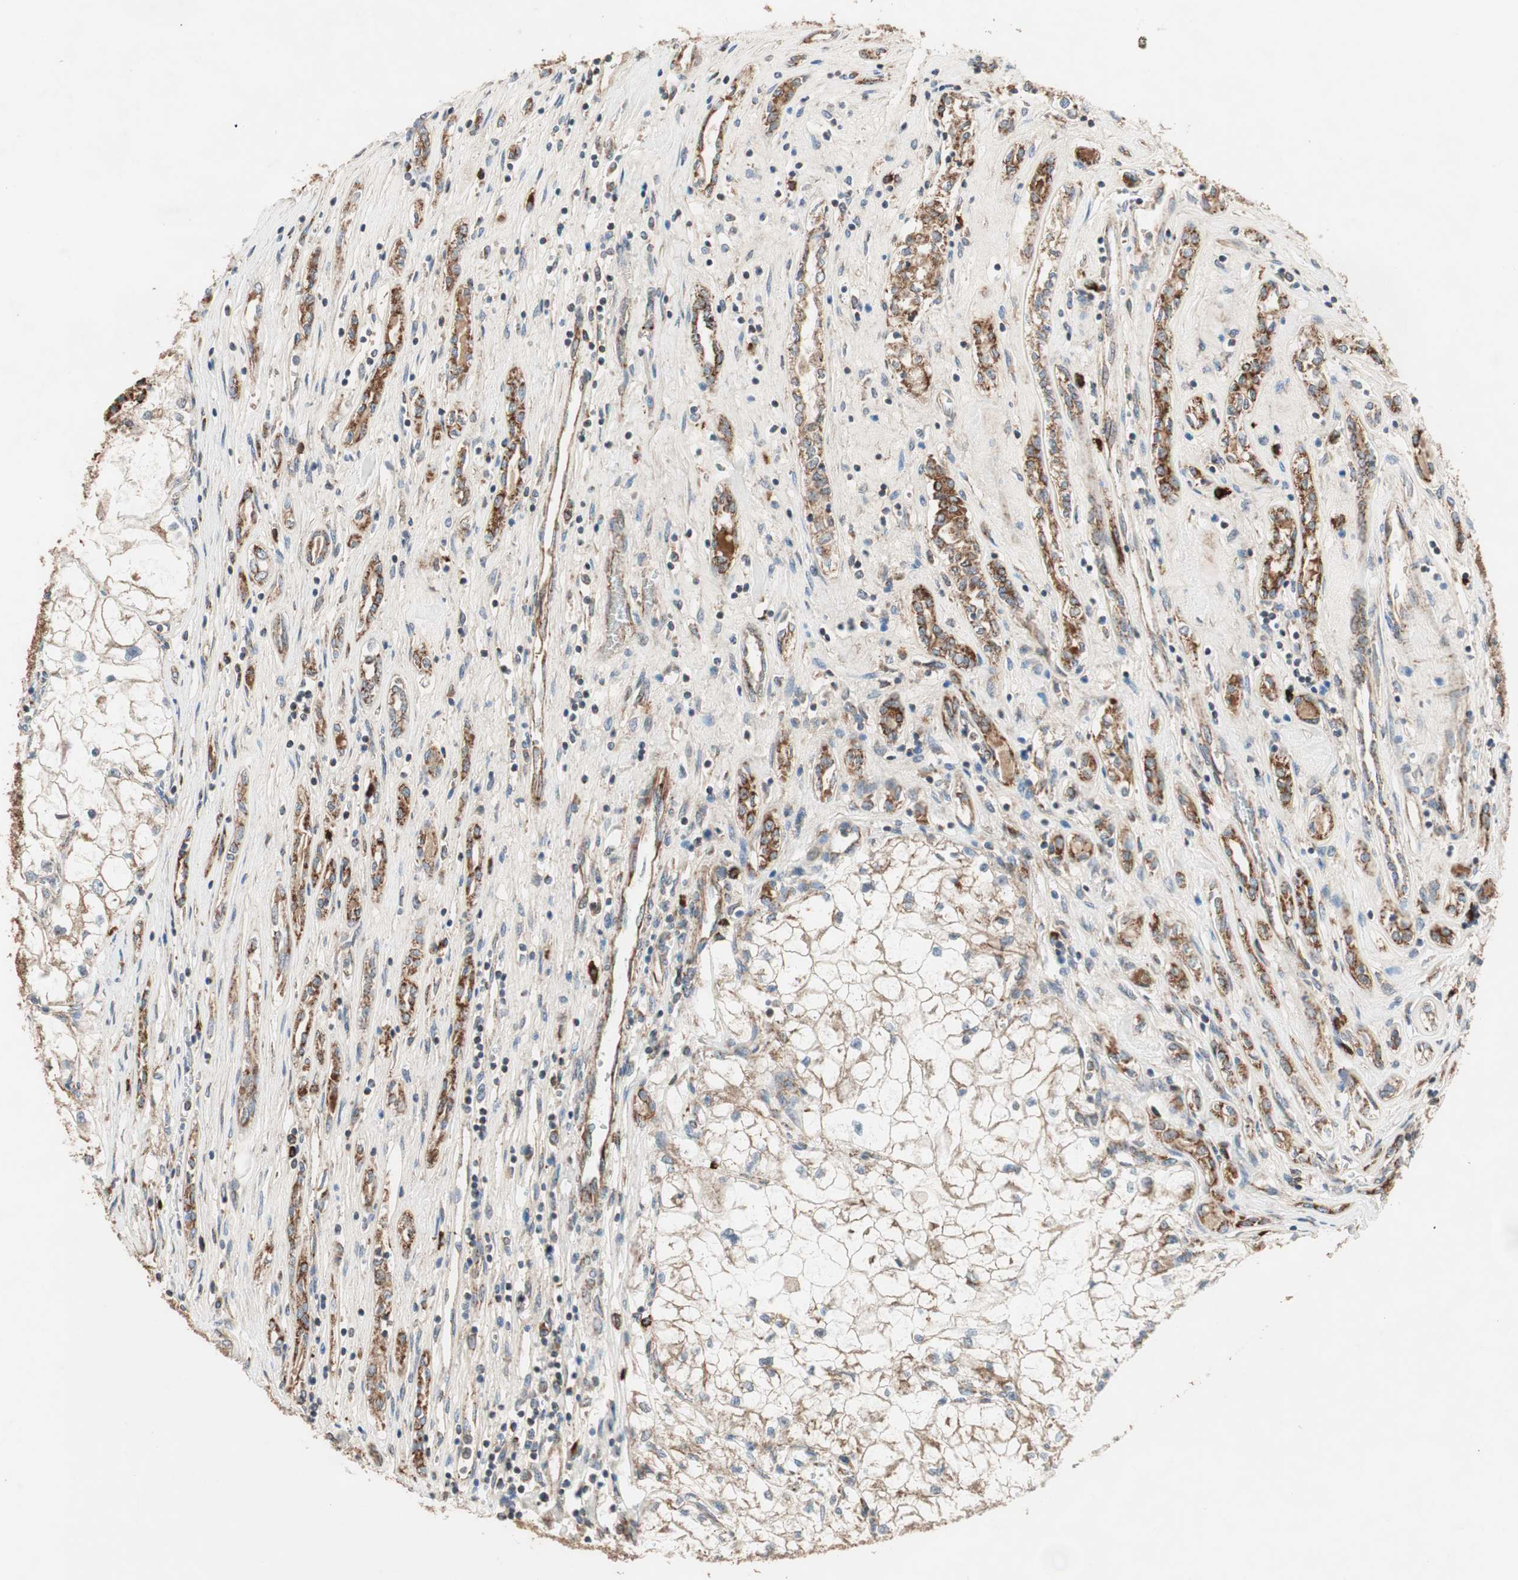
{"staining": {"intensity": "moderate", "quantity": "25%-75%", "location": "cytoplasmic/membranous"}, "tissue": "renal cancer", "cell_type": "Tumor cells", "image_type": "cancer", "snomed": [{"axis": "morphology", "description": "Adenocarcinoma, NOS"}, {"axis": "topography", "description": "Kidney"}], "caption": "There is medium levels of moderate cytoplasmic/membranous positivity in tumor cells of renal cancer, as demonstrated by immunohistochemical staining (brown color).", "gene": "AKAP1", "patient": {"sex": "female", "age": 70}}